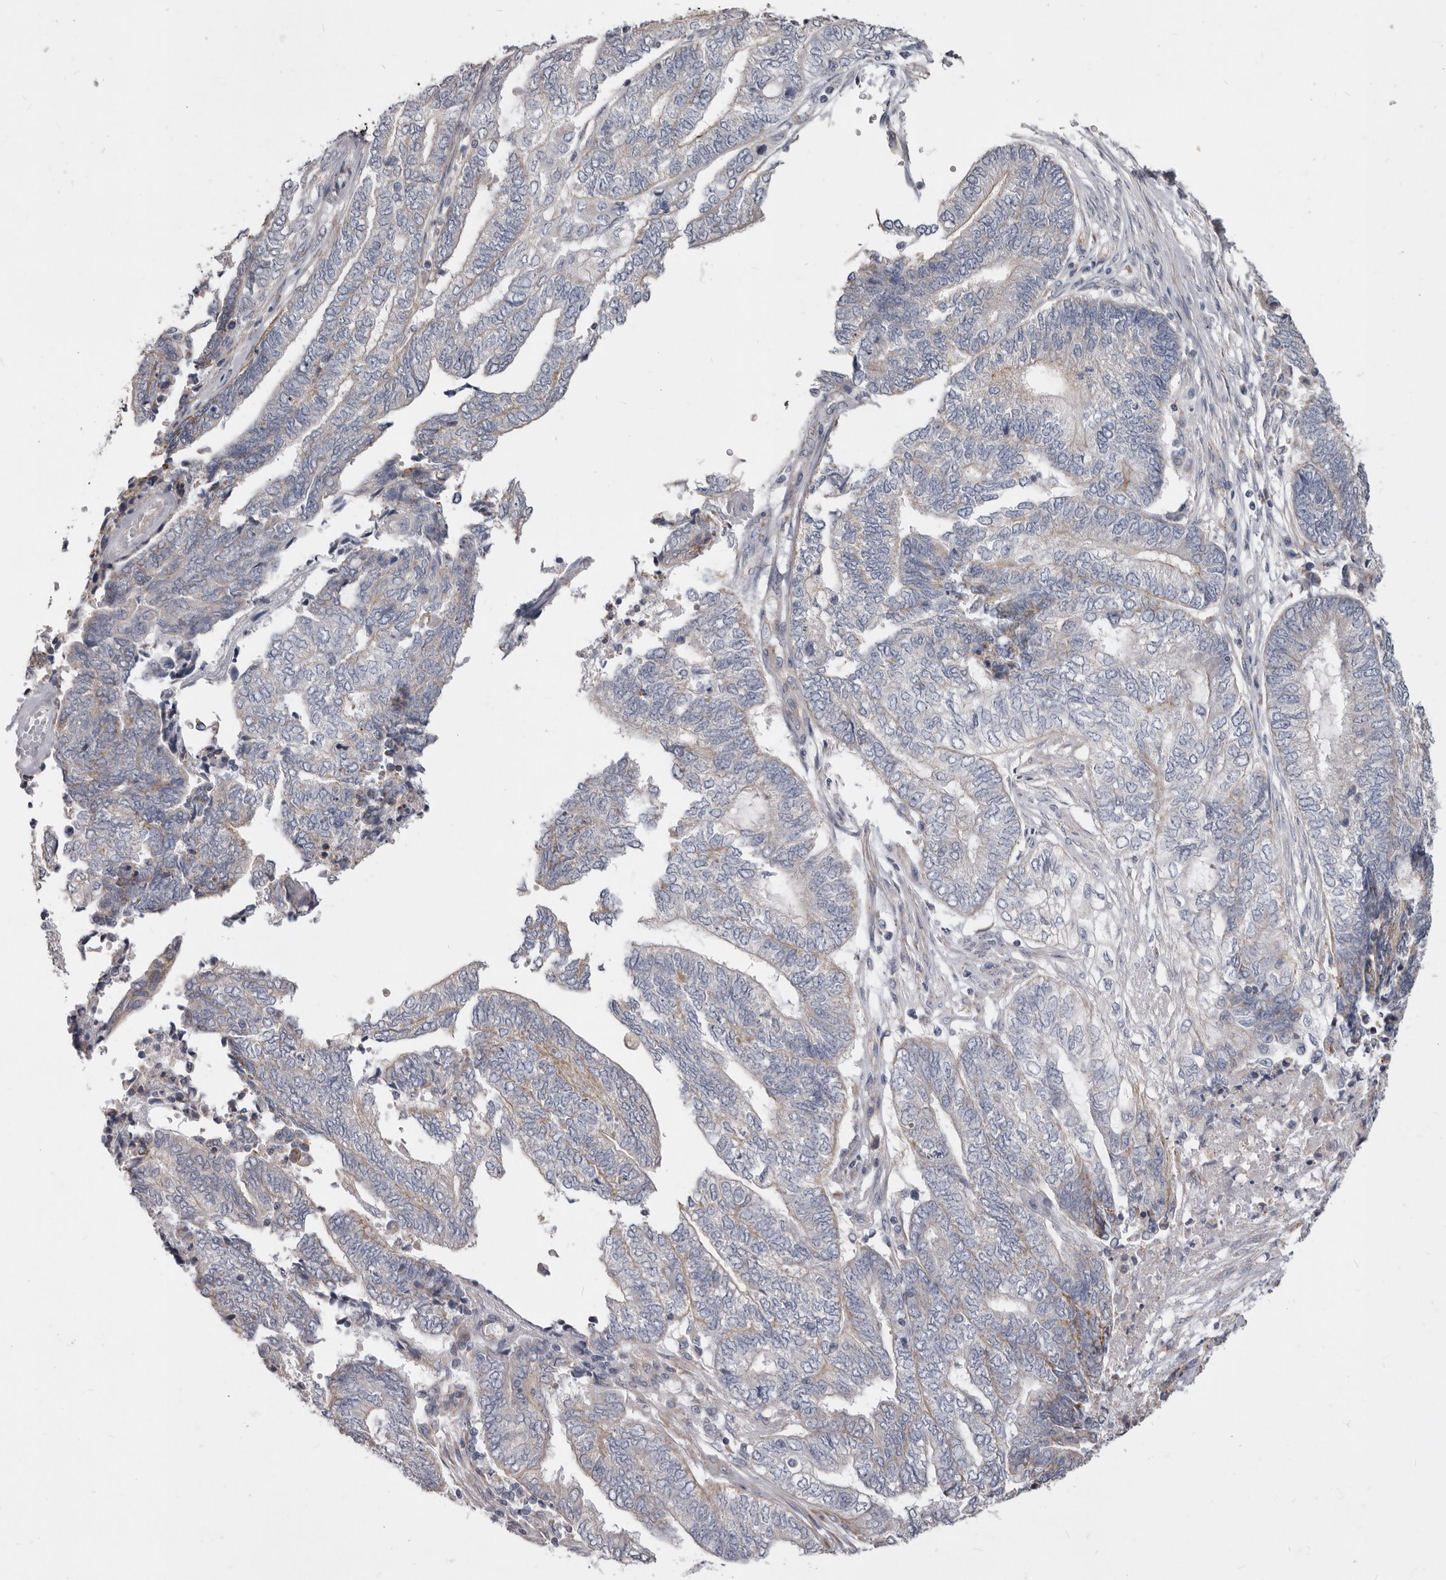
{"staining": {"intensity": "weak", "quantity": "25%-75%", "location": "cytoplasmic/membranous"}, "tissue": "endometrial cancer", "cell_type": "Tumor cells", "image_type": "cancer", "snomed": [{"axis": "morphology", "description": "Adenocarcinoma, NOS"}, {"axis": "topography", "description": "Uterus"}, {"axis": "topography", "description": "Endometrium"}], "caption": "DAB (3,3'-diaminobenzidine) immunohistochemical staining of endometrial cancer (adenocarcinoma) exhibits weak cytoplasmic/membranous protein staining in about 25%-75% of tumor cells.", "gene": "FMO2", "patient": {"sex": "female", "age": 70}}